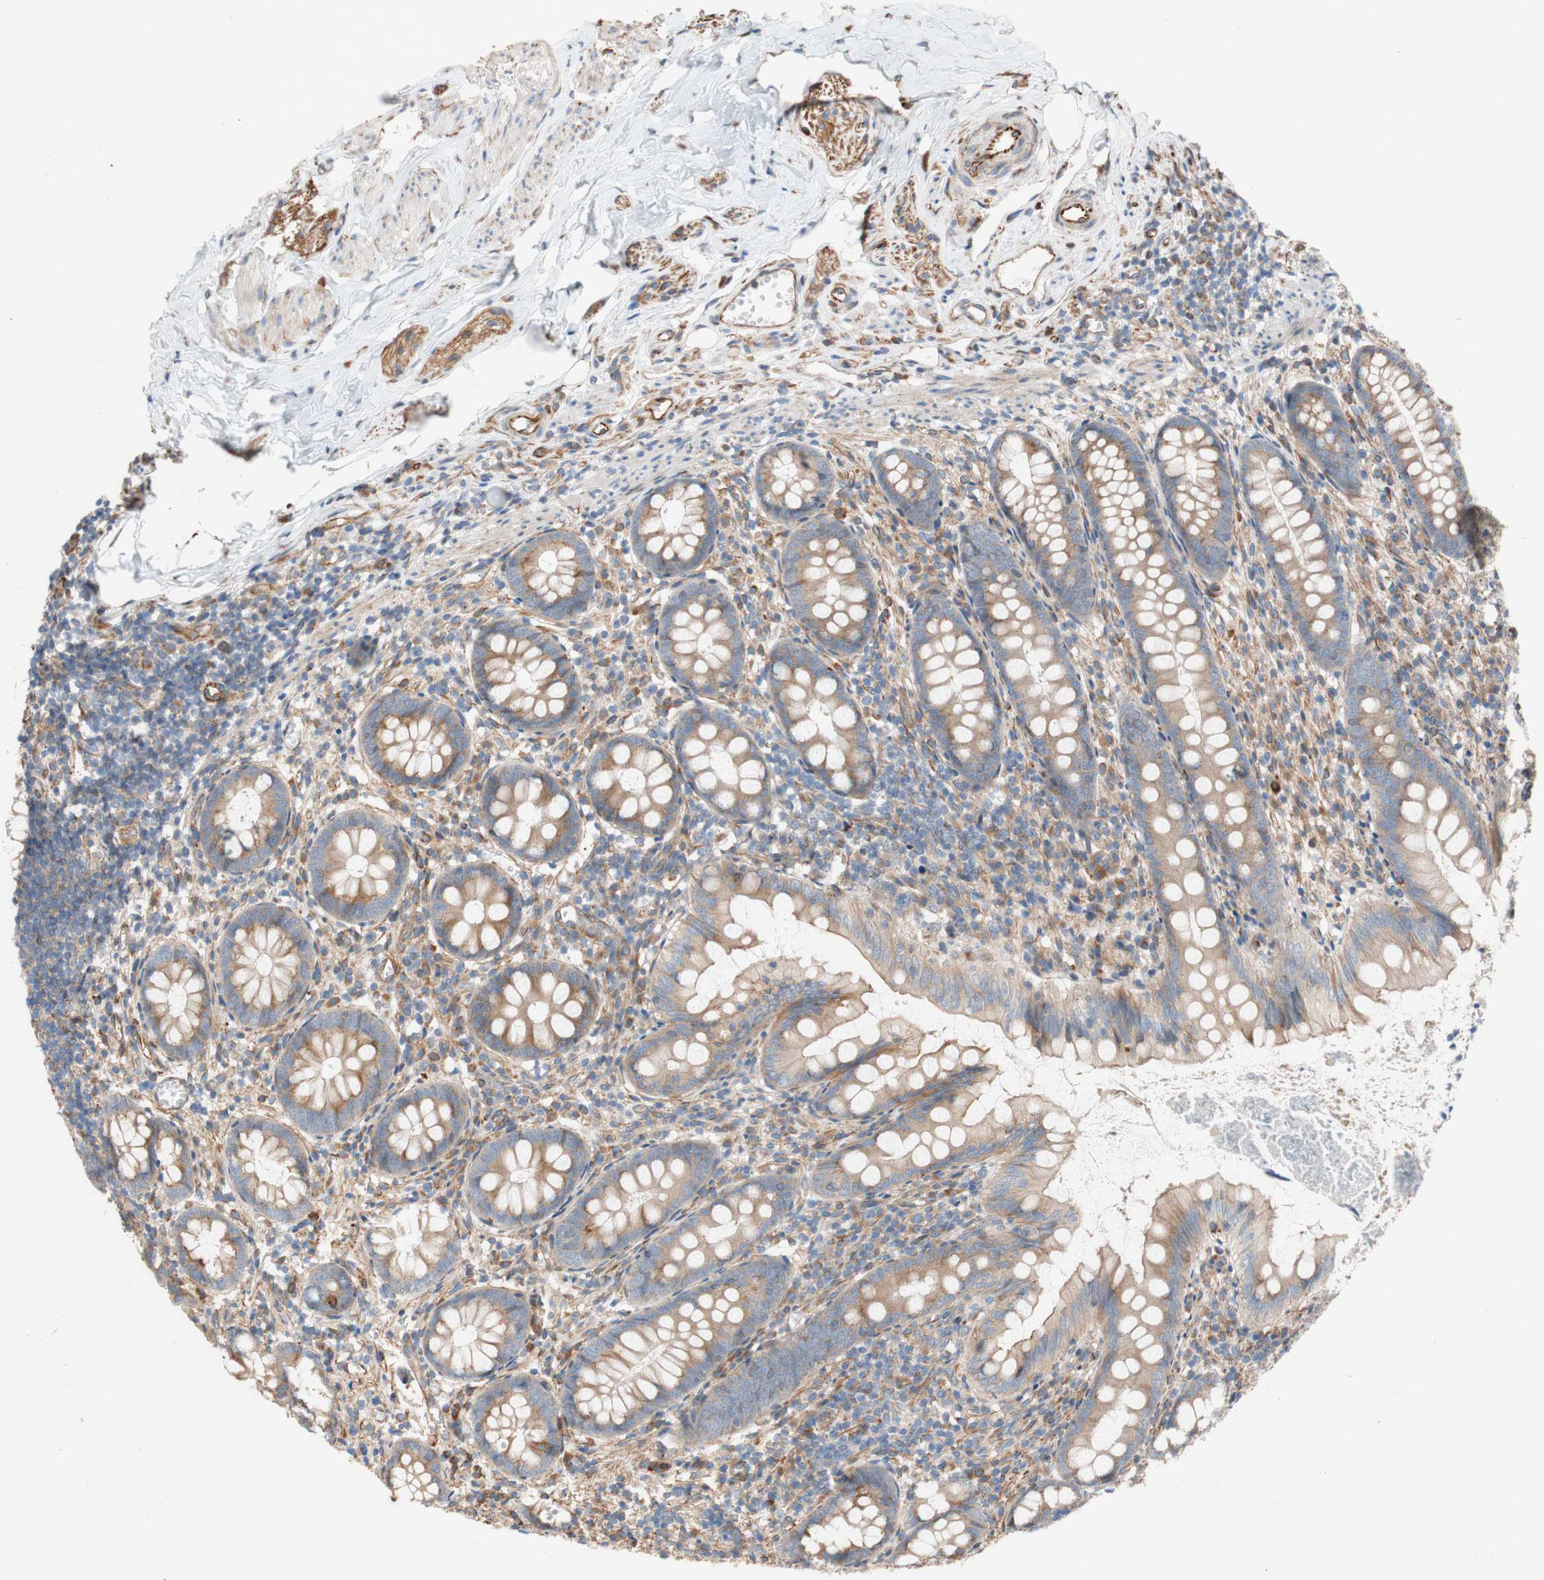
{"staining": {"intensity": "moderate", "quantity": ">75%", "location": "cytoplasmic/membranous"}, "tissue": "appendix", "cell_type": "Glandular cells", "image_type": "normal", "snomed": [{"axis": "morphology", "description": "Normal tissue, NOS"}, {"axis": "topography", "description": "Appendix"}], "caption": "Immunohistochemistry (DAB) staining of unremarkable human appendix shows moderate cytoplasmic/membranous protein positivity in about >75% of glandular cells. (Stains: DAB in brown, nuclei in blue, Microscopy: brightfield microscopy at high magnification).", "gene": "C1orf43", "patient": {"sex": "female", "age": 77}}